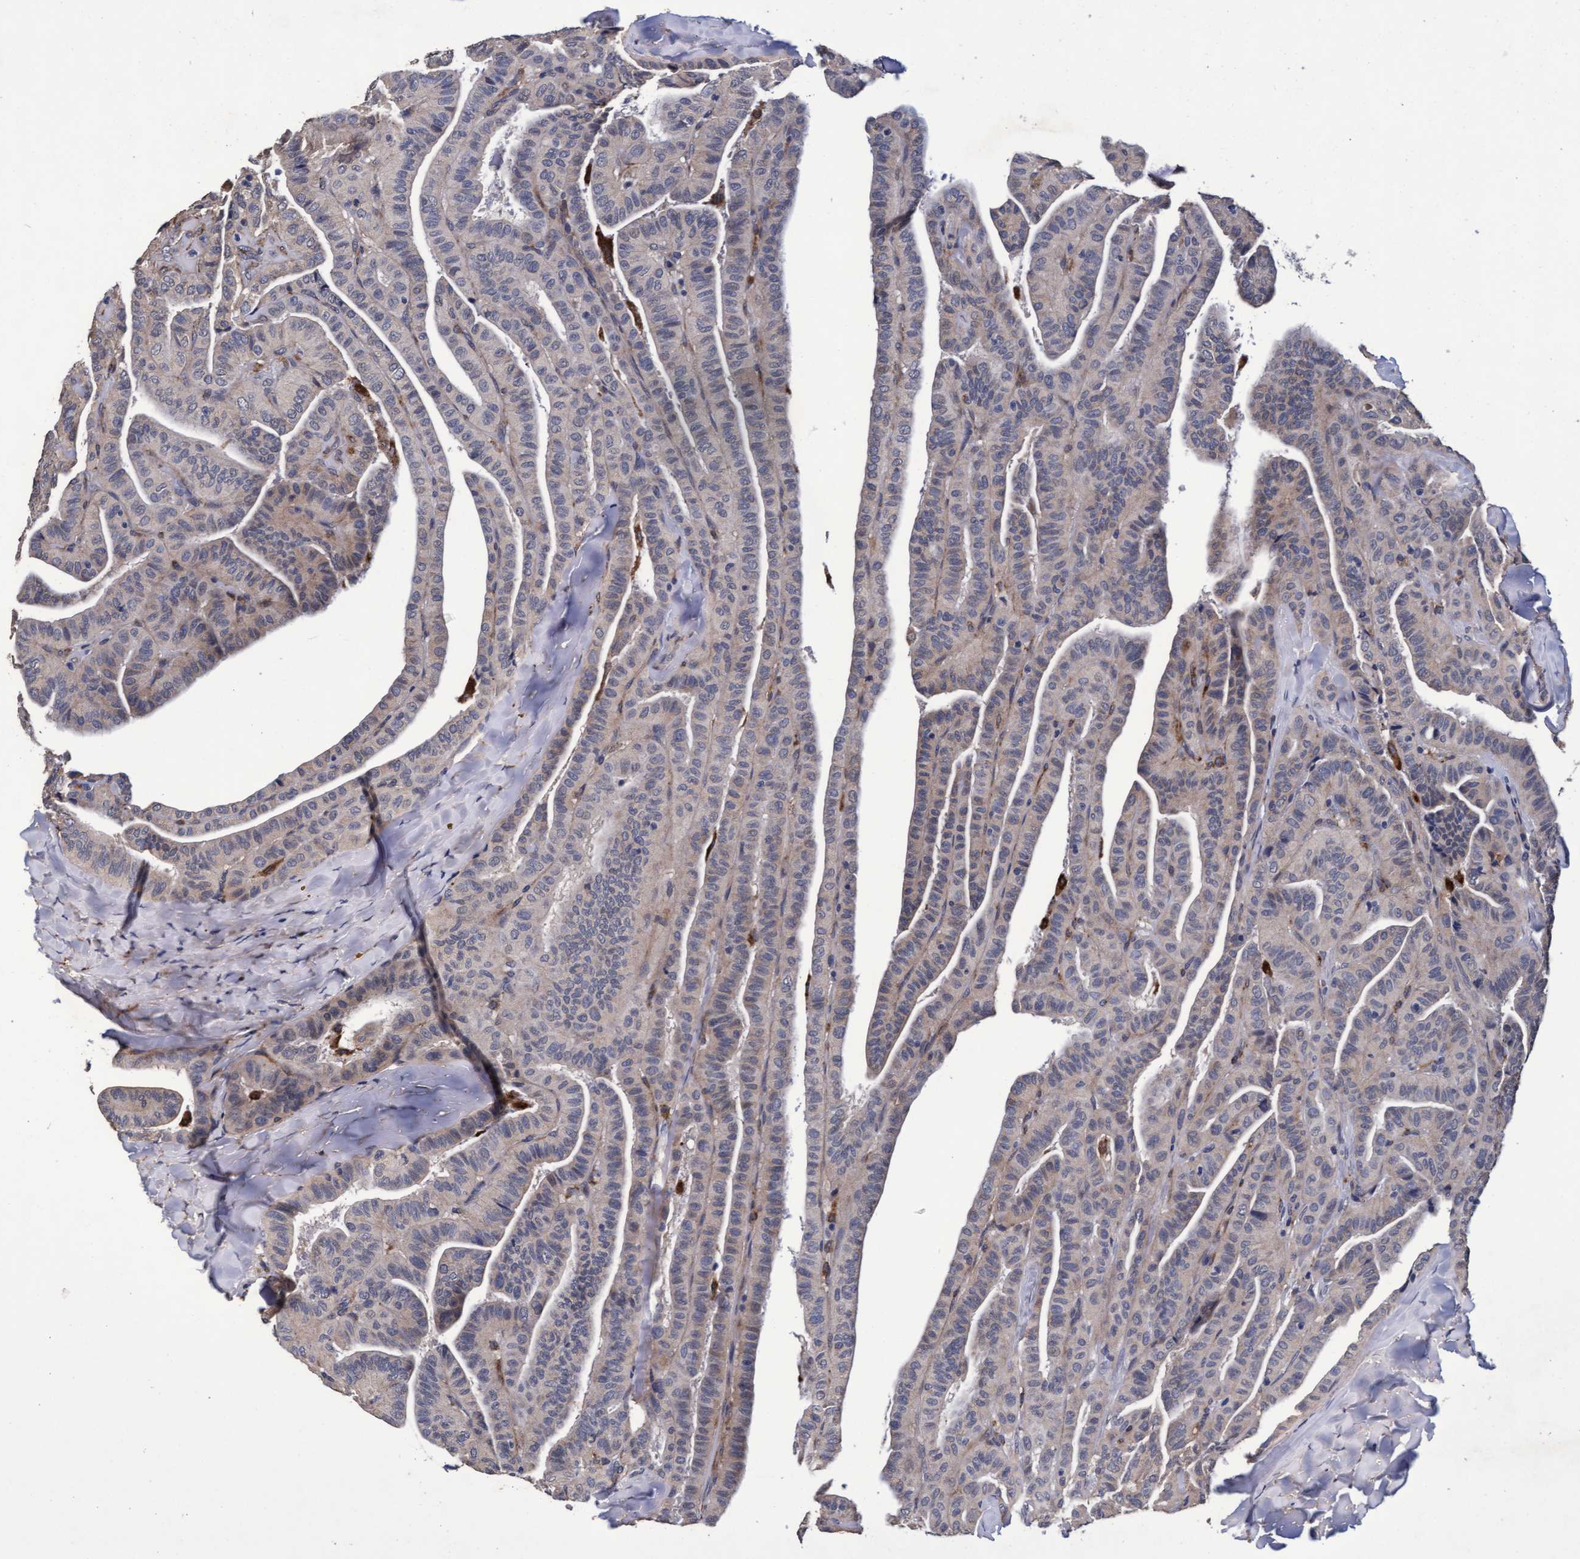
{"staining": {"intensity": "negative", "quantity": "none", "location": "none"}, "tissue": "thyroid cancer", "cell_type": "Tumor cells", "image_type": "cancer", "snomed": [{"axis": "morphology", "description": "Papillary adenocarcinoma, NOS"}, {"axis": "topography", "description": "Thyroid gland"}], "caption": "This is a histopathology image of immunohistochemistry (IHC) staining of thyroid cancer (papillary adenocarcinoma), which shows no expression in tumor cells.", "gene": "CPQ", "patient": {"sex": "male", "age": 77}}